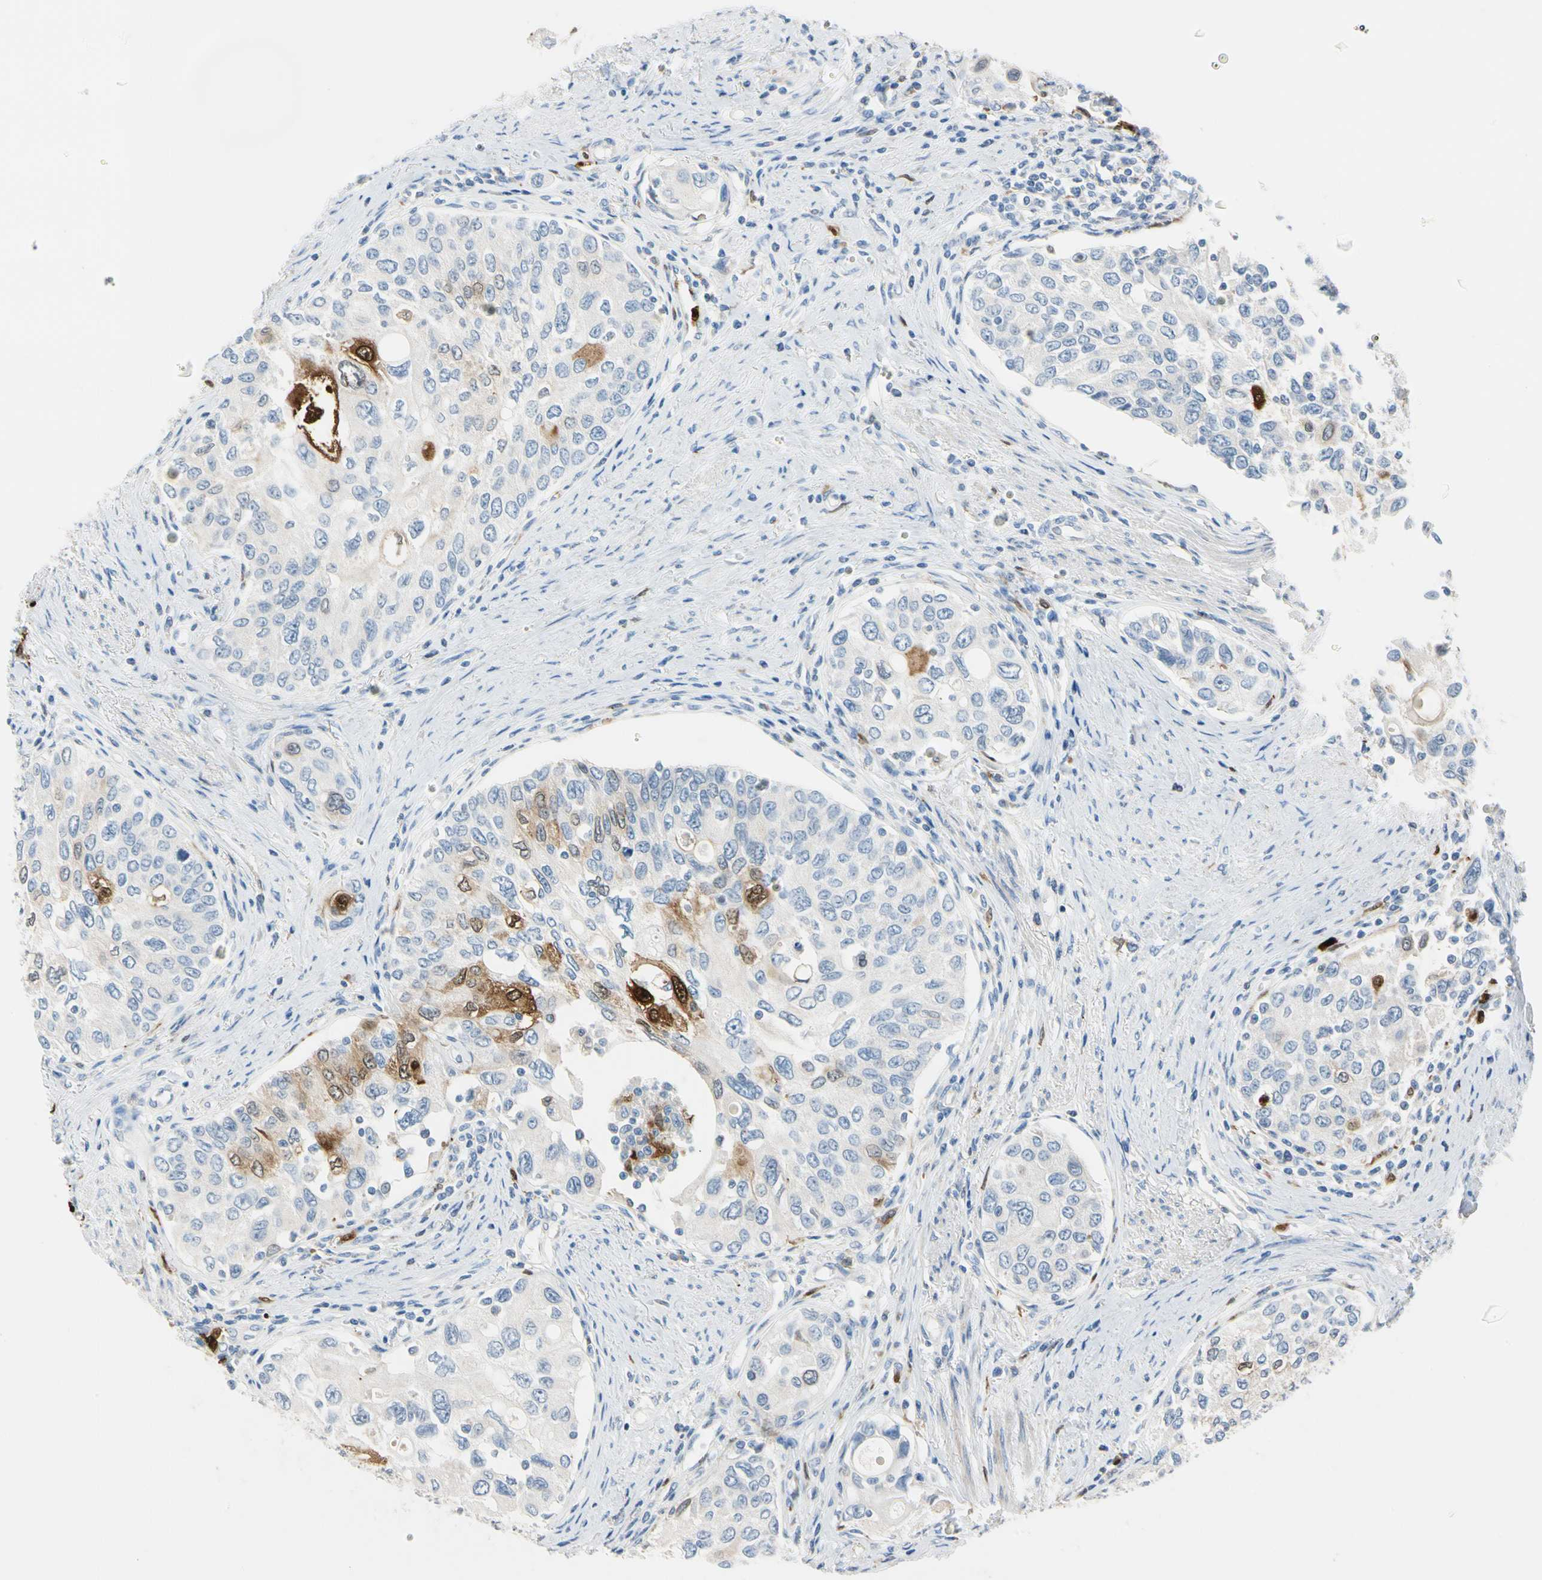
{"staining": {"intensity": "strong", "quantity": "<25%", "location": "cytoplasmic/membranous,nuclear"}, "tissue": "urothelial cancer", "cell_type": "Tumor cells", "image_type": "cancer", "snomed": [{"axis": "morphology", "description": "Urothelial carcinoma, High grade"}, {"axis": "topography", "description": "Urinary bladder"}], "caption": "Brown immunohistochemical staining in urothelial cancer demonstrates strong cytoplasmic/membranous and nuclear expression in approximately <25% of tumor cells.", "gene": "TRAF5", "patient": {"sex": "female", "age": 56}}